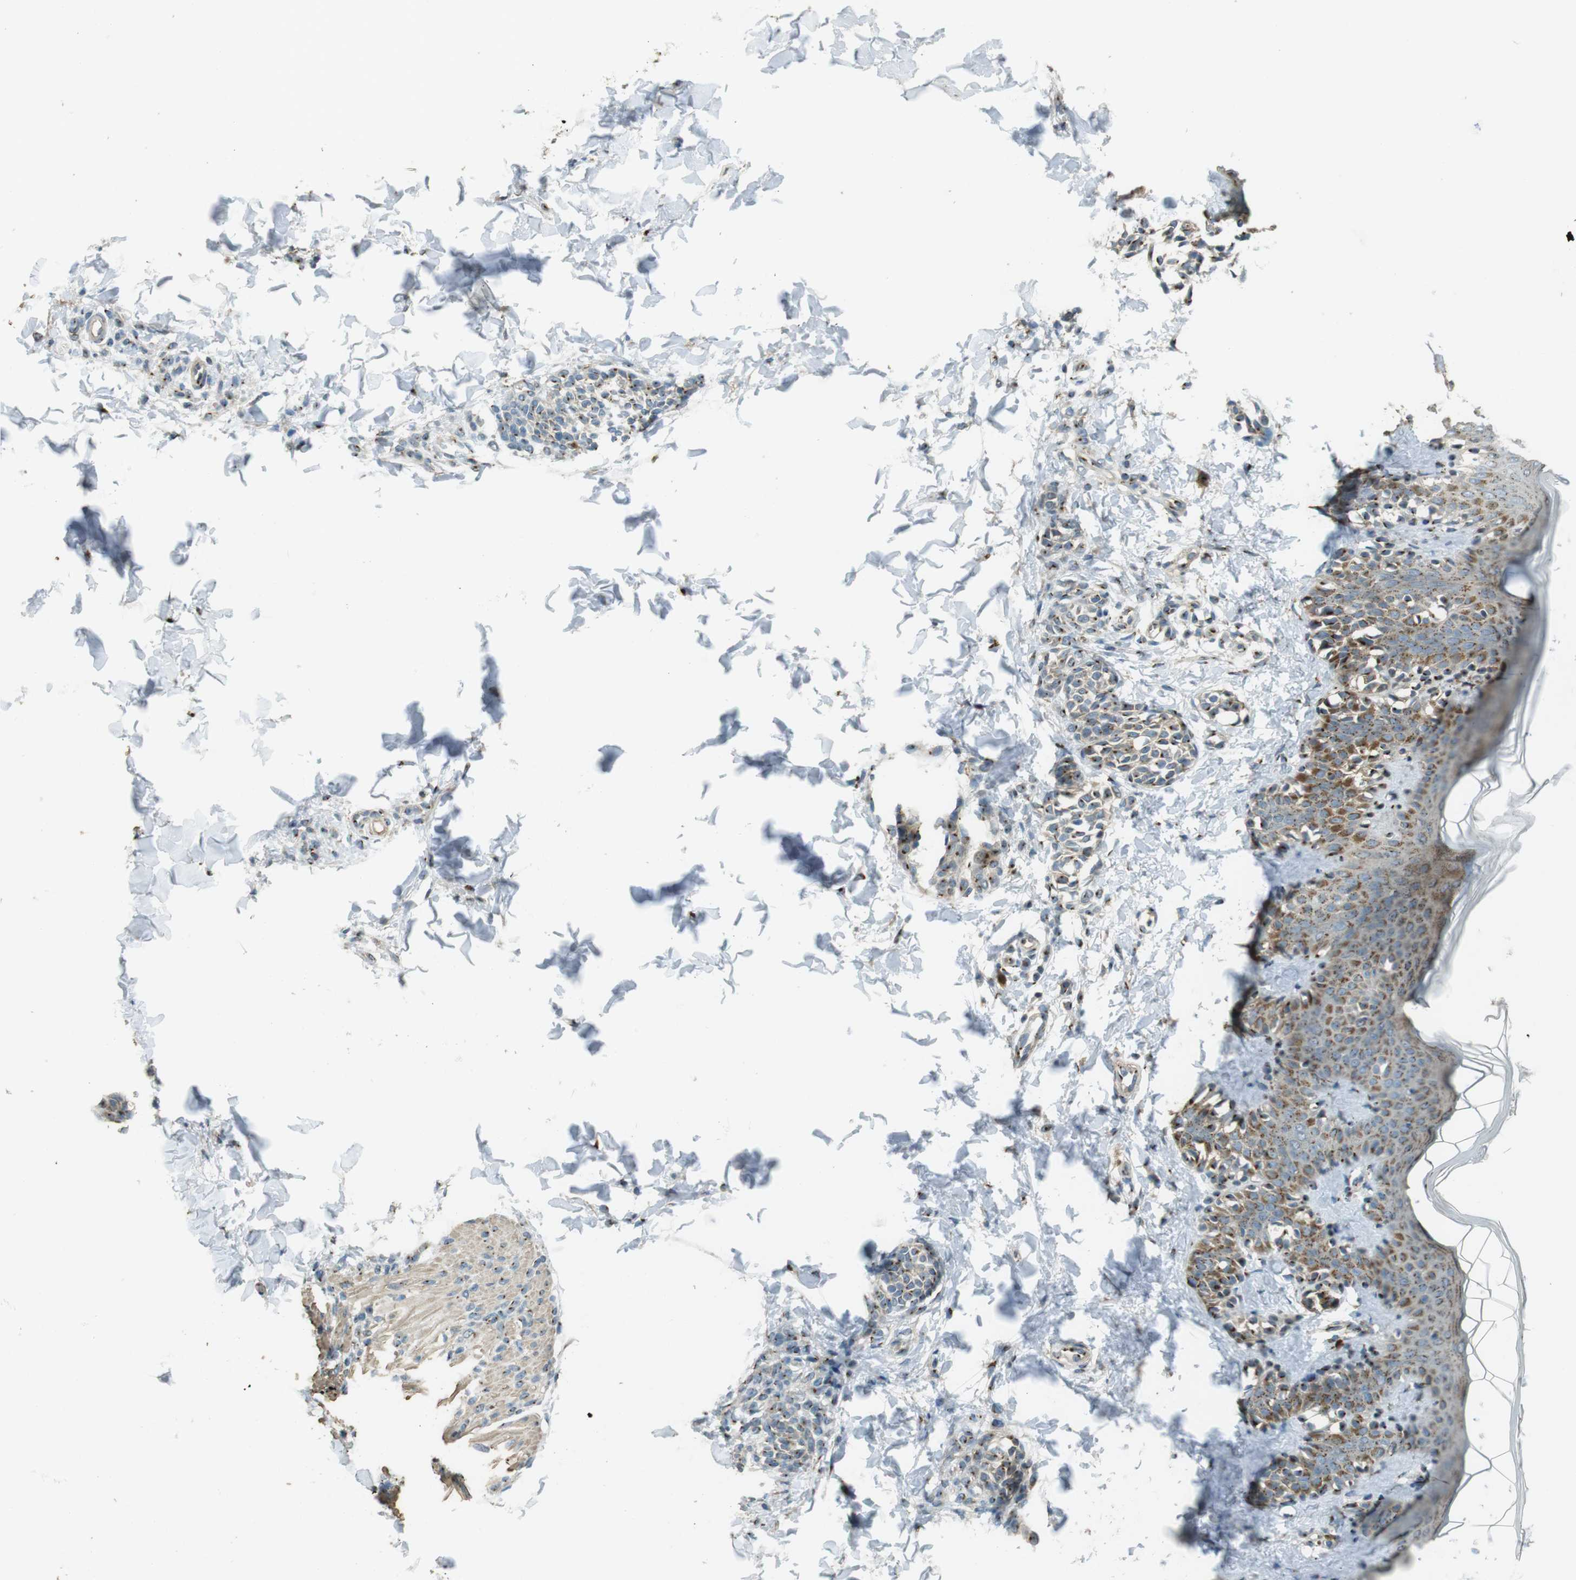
{"staining": {"intensity": "moderate", "quantity": ">75%", "location": "cytoplasmic/membranous"}, "tissue": "skin", "cell_type": "Fibroblasts", "image_type": "normal", "snomed": [{"axis": "morphology", "description": "Normal tissue, NOS"}, {"axis": "topography", "description": "Skin"}], "caption": "IHC photomicrograph of unremarkable skin: skin stained using IHC shows medium levels of moderate protein expression localized specifically in the cytoplasmic/membranous of fibroblasts, appearing as a cytoplasmic/membranous brown color.", "gene": "TMEM115", "patient": {"sex": "male", "age": 16}}